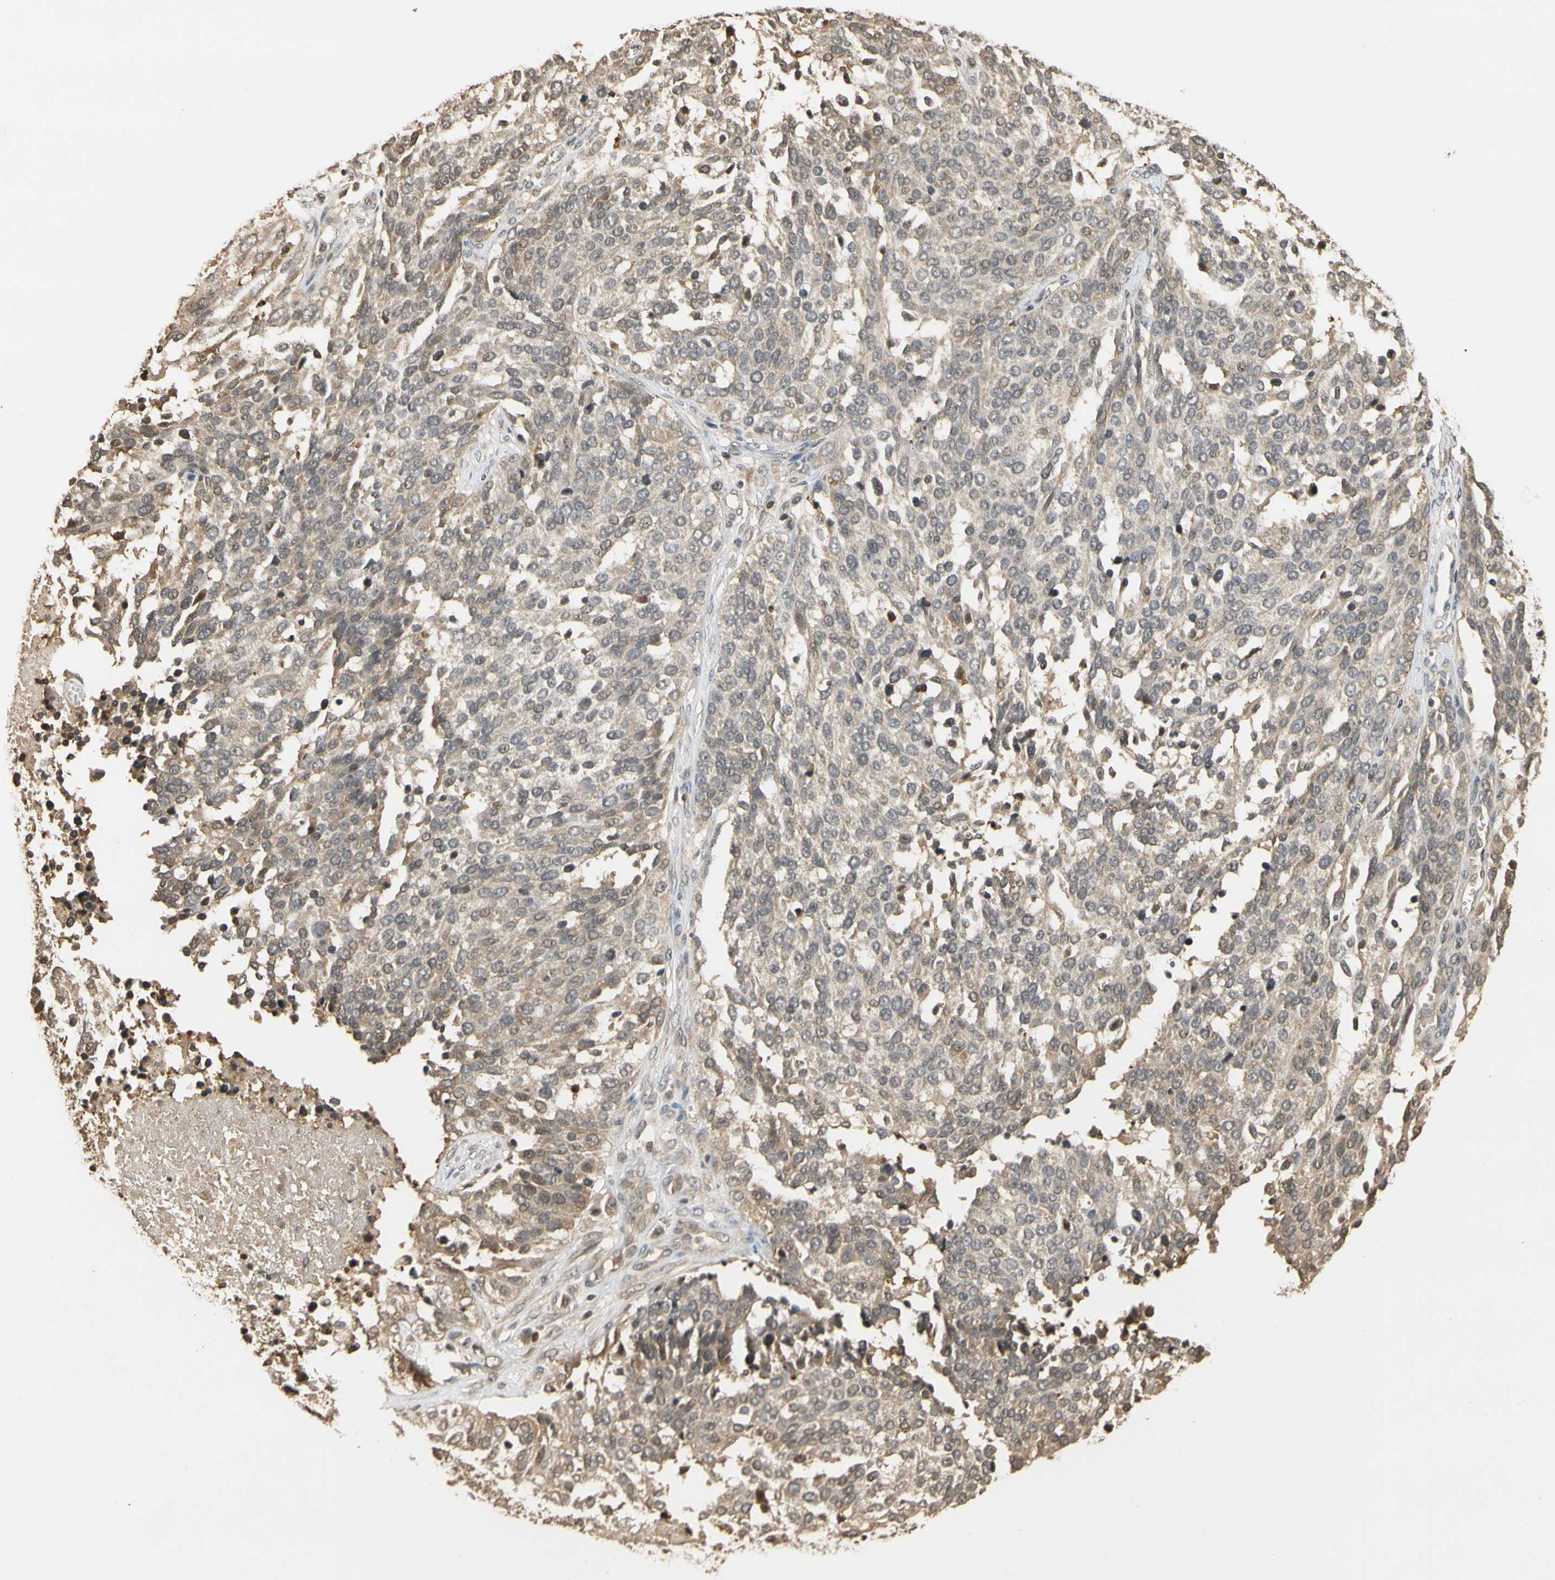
{"staining": {"intensity": "weak", "quantity": ">75%", "location": "cytoplasmic/membranous"}, "tissue": "ovarian cancer", "cell_type": "Tumor cells", "image_type": "cancer", "snomed": [{"axis": "morphology", "description": "Cystadenocarcinoma, serous, NOS"}, {"axis": "topography", "description": "Ovary"}], "caption": "Immunohistochemical staining of human serous cystadenocarcinoma (ovarian) demonstrates low levels of weak cytoplasmic/membranous protein expression in about >75% of tumor cells.", "gene": "SOD1", "patient": {"sex": "female", "age": 44}}